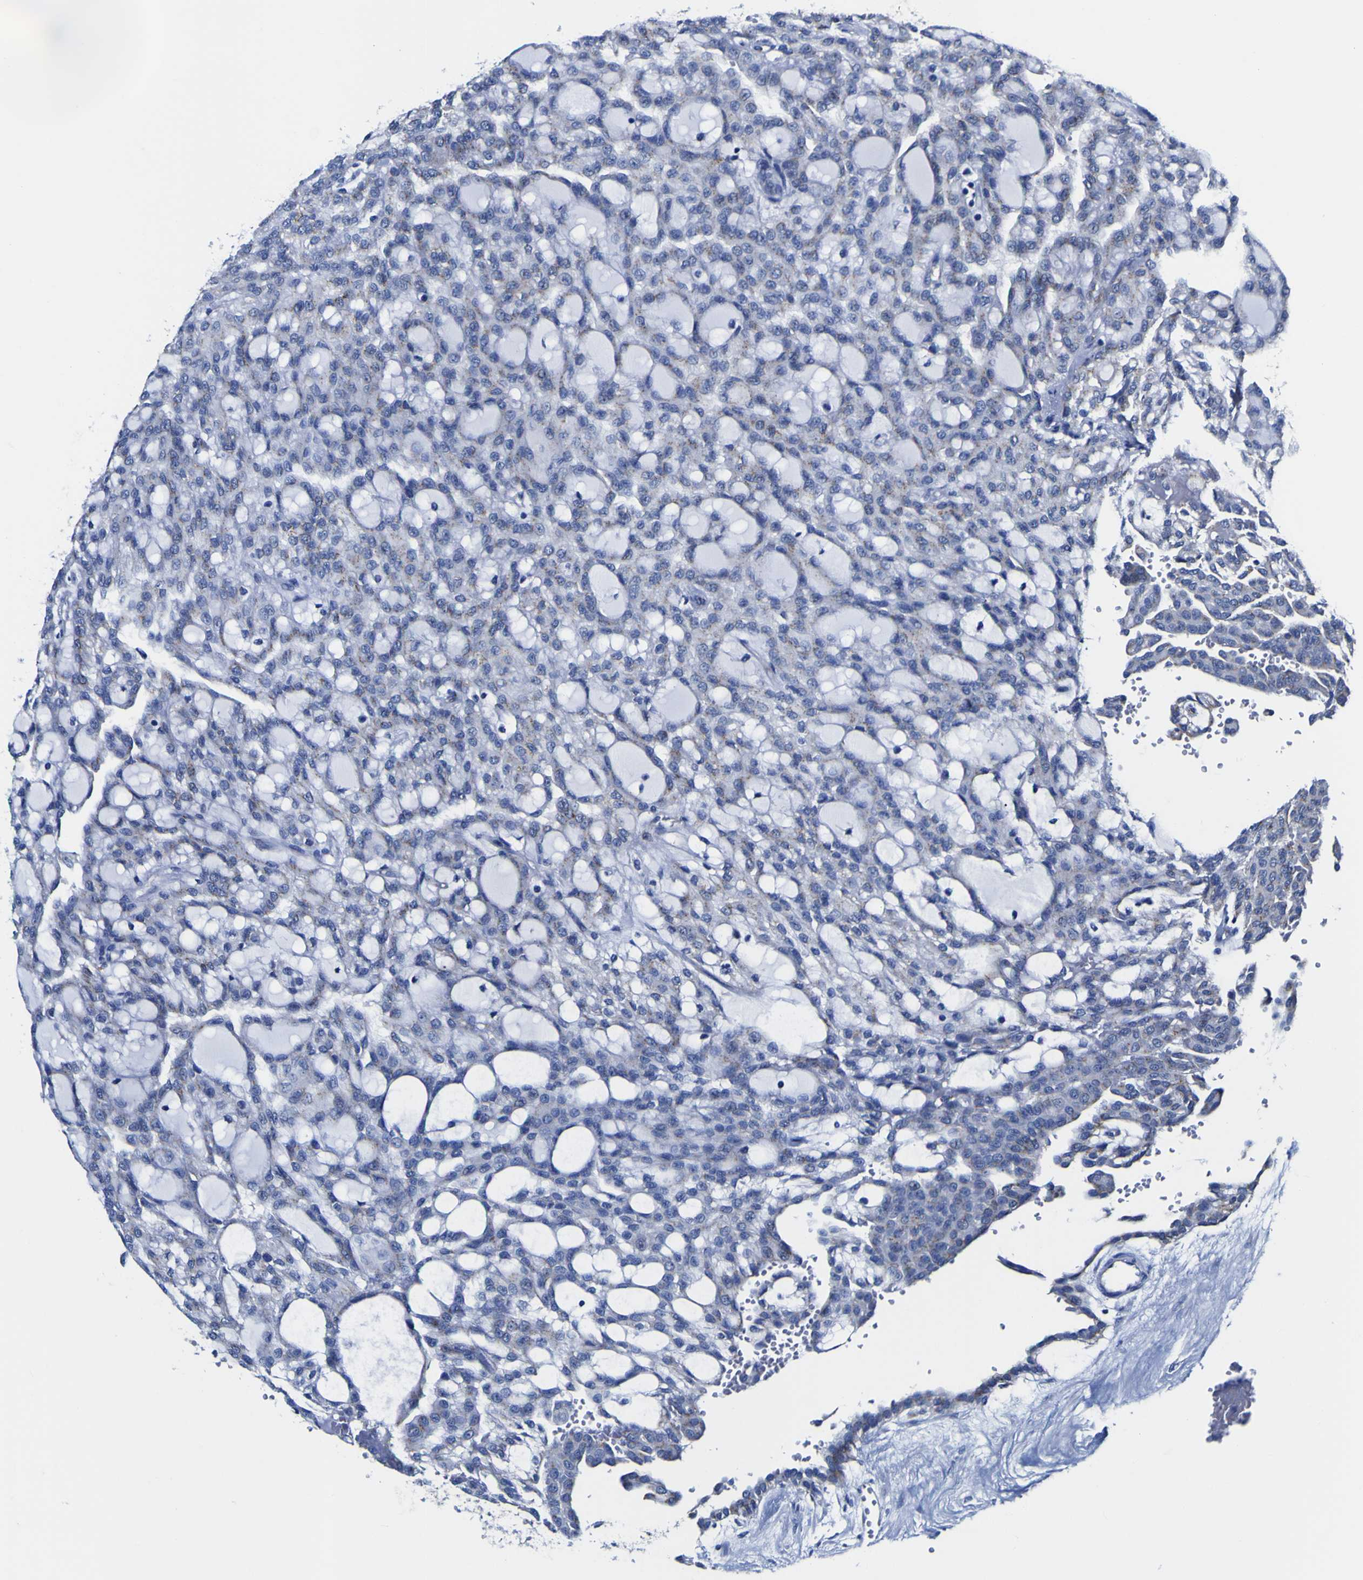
{"staining": {"intensity": "negative", "quantity": "none", "location": "none"}, "tissue": "renal cancer", "cell_type": "Tumor cells", "image_type": "cancer", "snomed": [{"axis": "morphology", "description": "Adenocarcinoma, NOS"}, {"axis": "topography", "description": "Kidney"}], "caption": "Renal cancer (adenocarcinoma) stained for a protein using immunohistochemistry (IHC) exhibits no positivity tumor cells.", "gene": "GOLM1", "patient": {"sex": "male", "age": 63}}